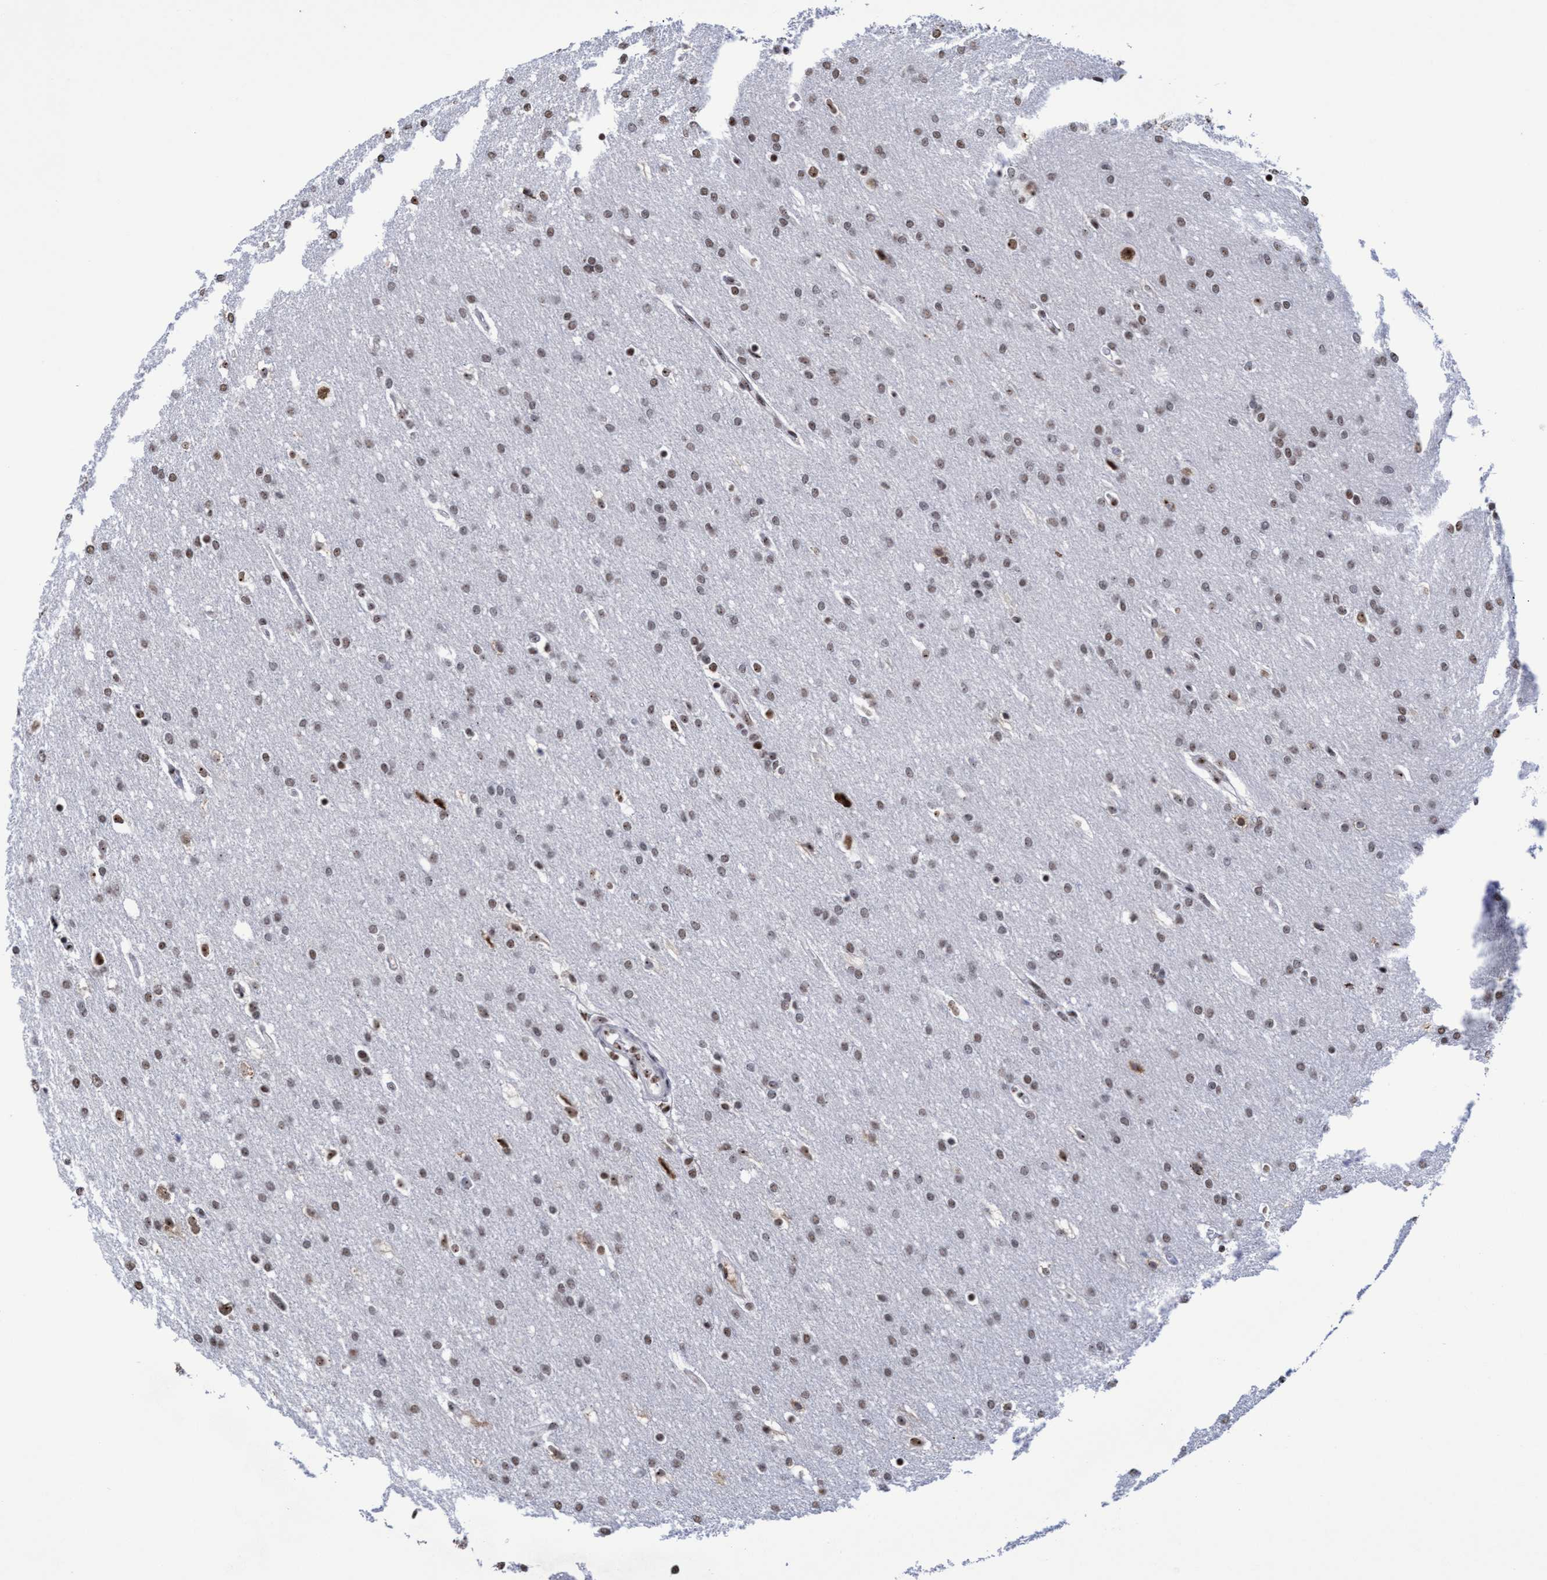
{"staining": {"intensity": "weak", "quantity": "25%-75%", "location": "nuclear"}, "tissue": "glioma", "cell_type": "Tumor cells", "image_type": "cancer", "snomed": [{"axis": "morphology", "description": "Glioma, malignant, Low grade"}, {"axis": "topography", "description": "Brain"}], "caption": "A low amount of weak nuclear positivity is appreciated in approximately 25%-75% of tumor cells in glioma tissue.", "gene": "EFCAB10", "patient": {"sex": "female", "age": 37}}